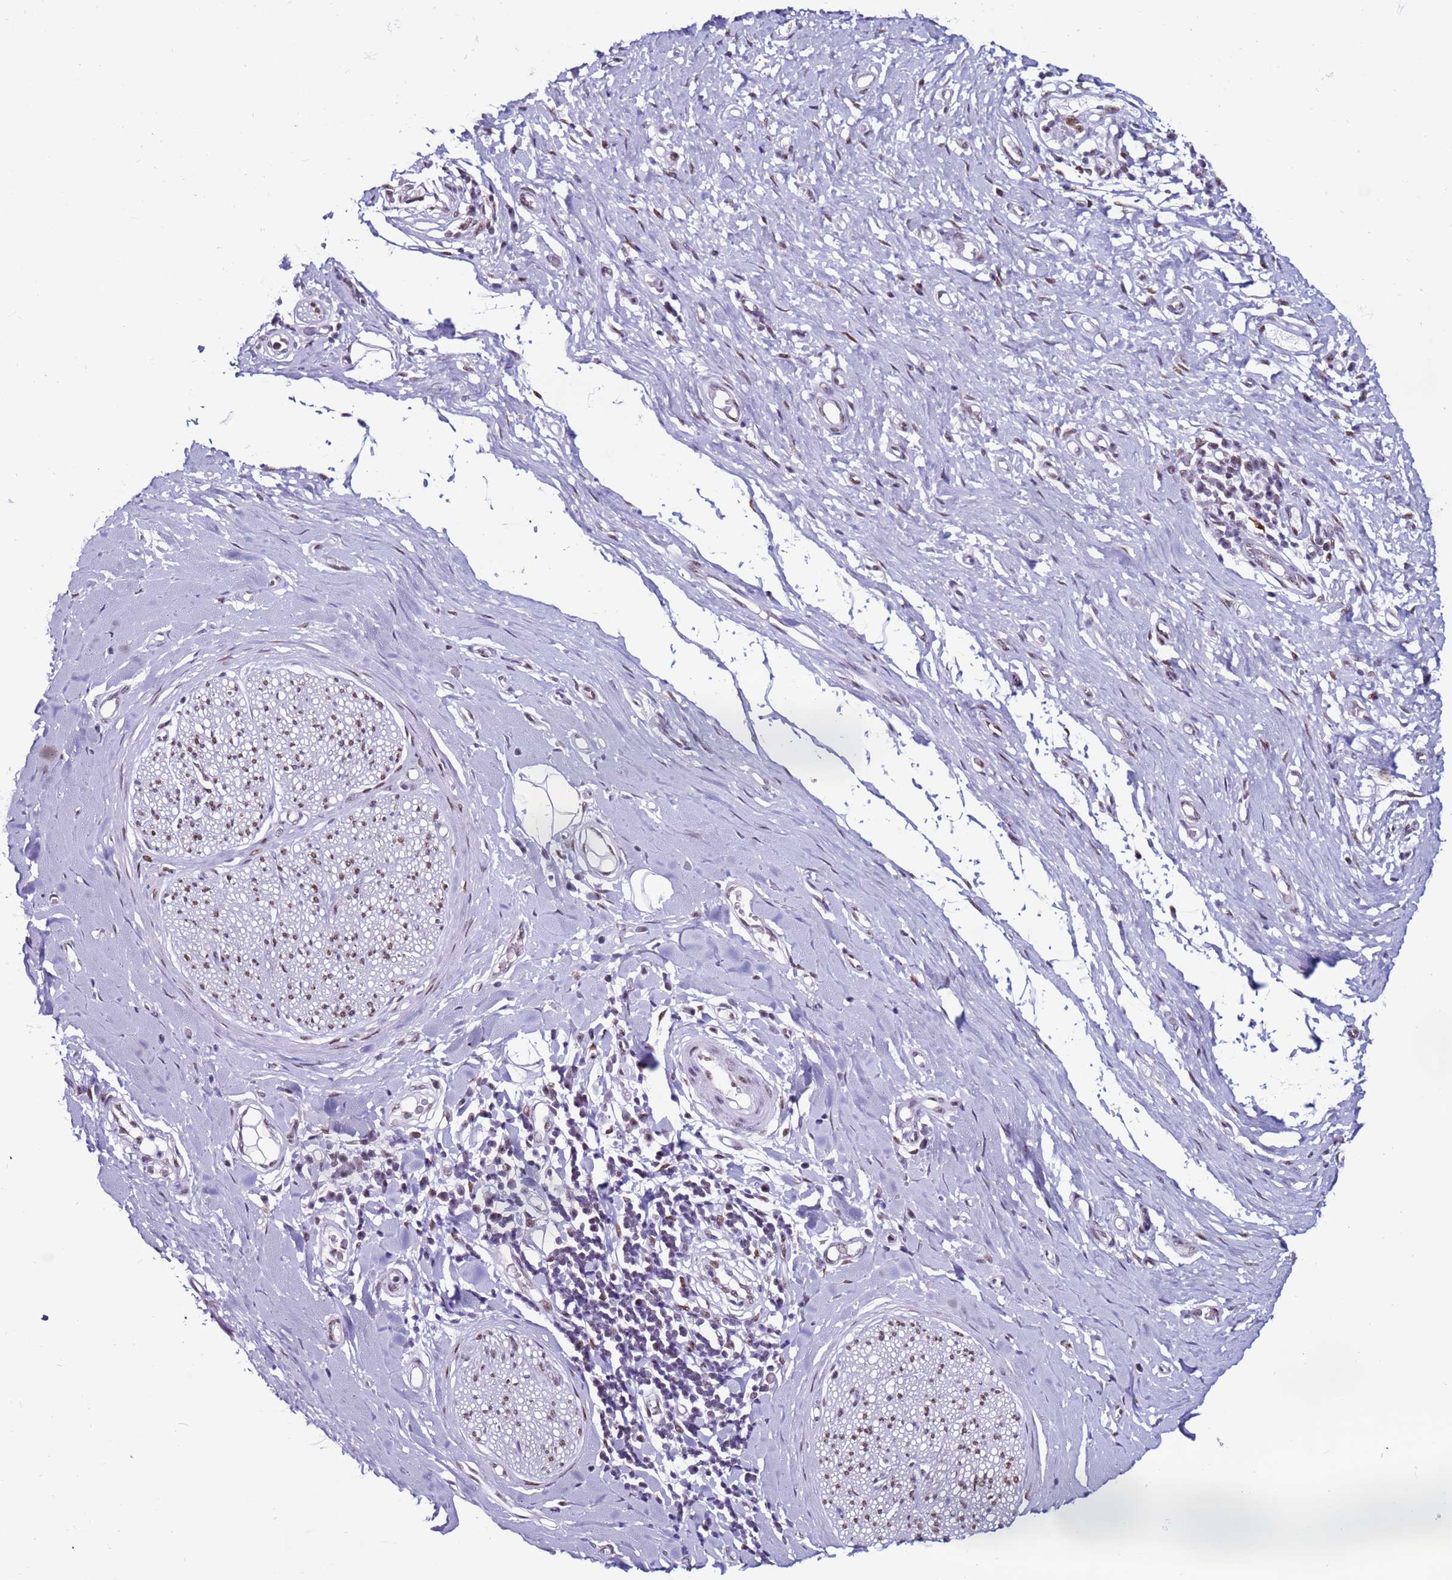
{"staining": {"intensity": "moderate", "quantity": "<25%", "location": "nuclear"}, "tissue": "adipose tissue", "cell_type": "Adipocytes", "image_type": "normal", "snomed": [{"axis": "morphology", "description": "Normal tissue, NOS"}, {"axis": "morphology", "description": "Adenocarcinoma, NOS"}, {"axis": "topography", "description": "Esophagus"}, {"axis": "topography", "description": "Stomach, upper"}, {"axis": "topography", "description": "Peripheral nerve tissue"}], "caption": "Normal adipose tissue was stained to show a protein in brown. There is low levels of moderate nuclear expression in about <25% of adipocytes. The staining was performed using DAB (3,3'-diaminobenzidine) to visualize the protein expression in brown, while the nuclei were stained in blue with hematoxylin (Magnification: 20x).", "gene": "KPNA4", "patient": {"sex": "male", "age": 62}}